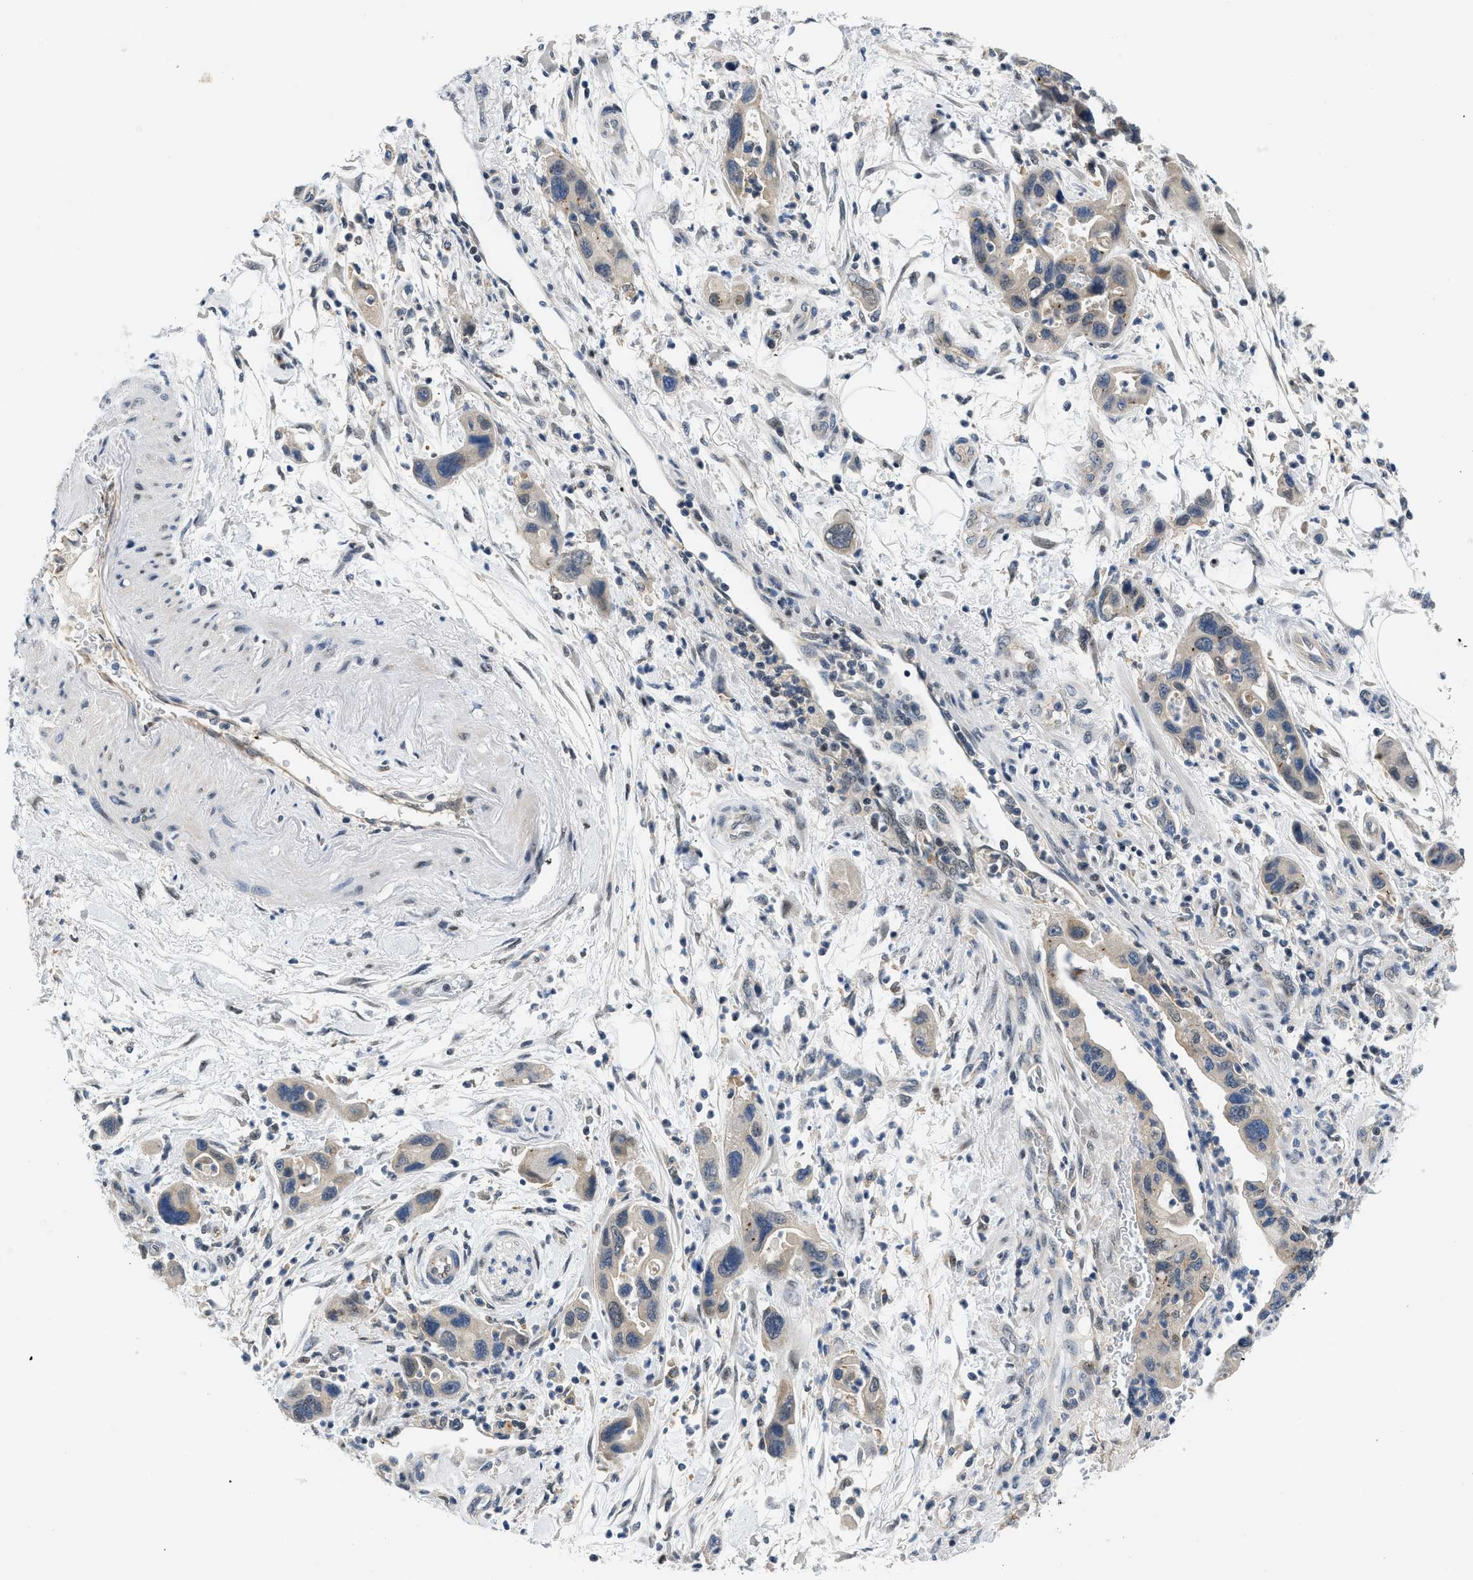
{"staining": {"intensity": "weak", "quantity": "<25%", "location": "nuclear"}, "tissue": "pancreatic cancer", "cell_type": "Tumor cells", "image_type": "cancer", "snomed": [{"axis": "morphology", "description": "Normal tissue, NOS"}, {"axis": "morphology", "description": "Adenocarcinoma, NOS"}, {"axis": "topography", "description": "Pancreas"}], "caption": "A high-resolution micrograph shows immunohistochemistry staining of pancreatic cancer (adenocarcinoma), which shows no significant expression in tumor cells. (DAB (3,3'-diaminobenzidine) immunohistochemistry, high magnification).", "gene": "OLIG3", "patient": {"sex": "female", "age": 71}}